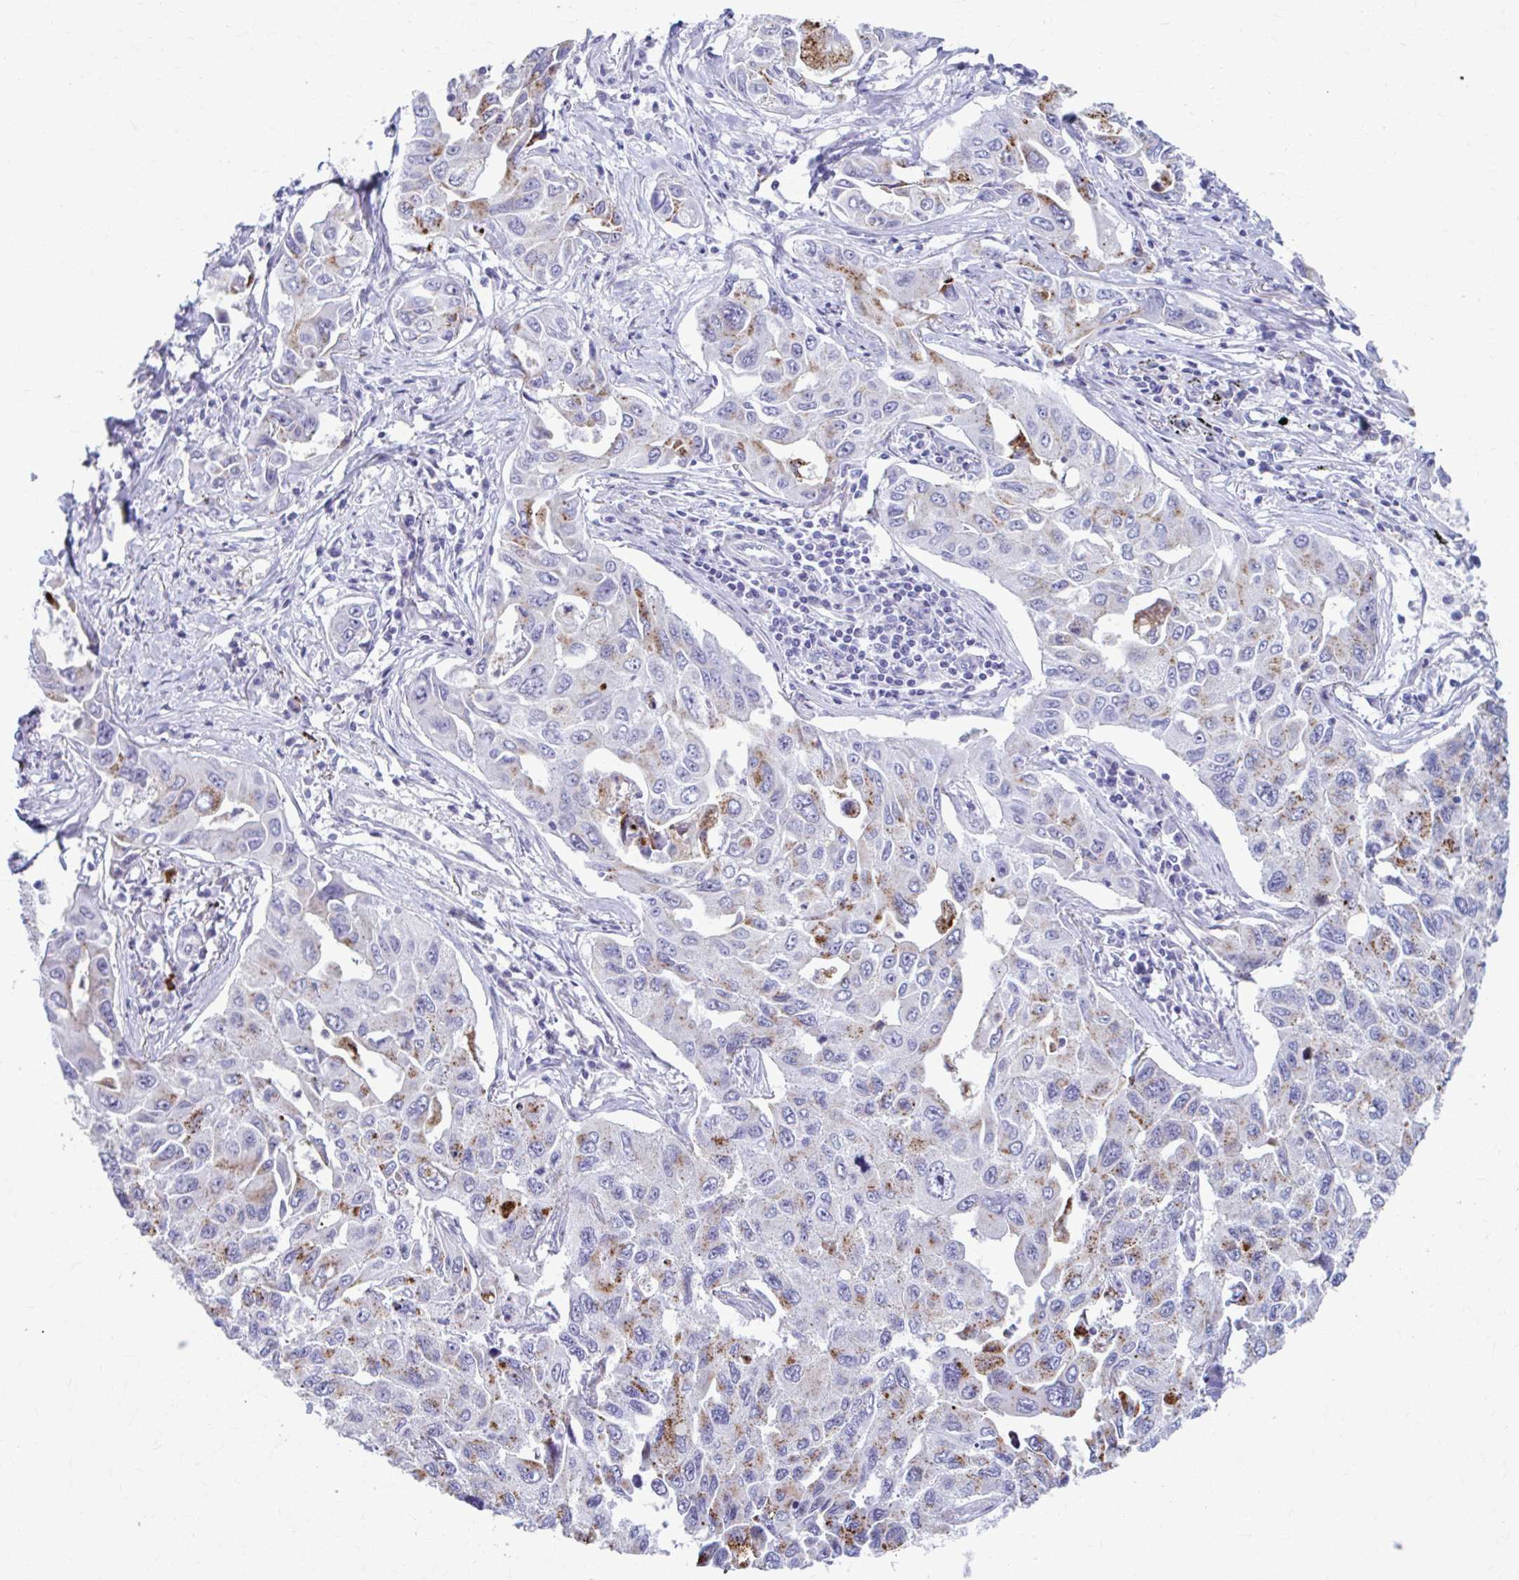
{"staining": {"intensity": "moderate", "quantity": "25%-75%", "location": "cytoplasmic/membranous"}, "tissue": "lung cancer", "cell_type": "Tumor cells", "image_type": "cancer", "snomed": [{"axis": "morphology", "description": "Adenocarcinoma, NOS"}, {"axis": "topography", "description": "Lung"}], "caption": "This histopathology image displays IHC staining of lung cancer, with medium moderate cytoplasmic/membranous expression in approximately 25%-75% of tumor cells.", "gene": "C12orf71", "patient": {"sex": "male", "age": 64}}